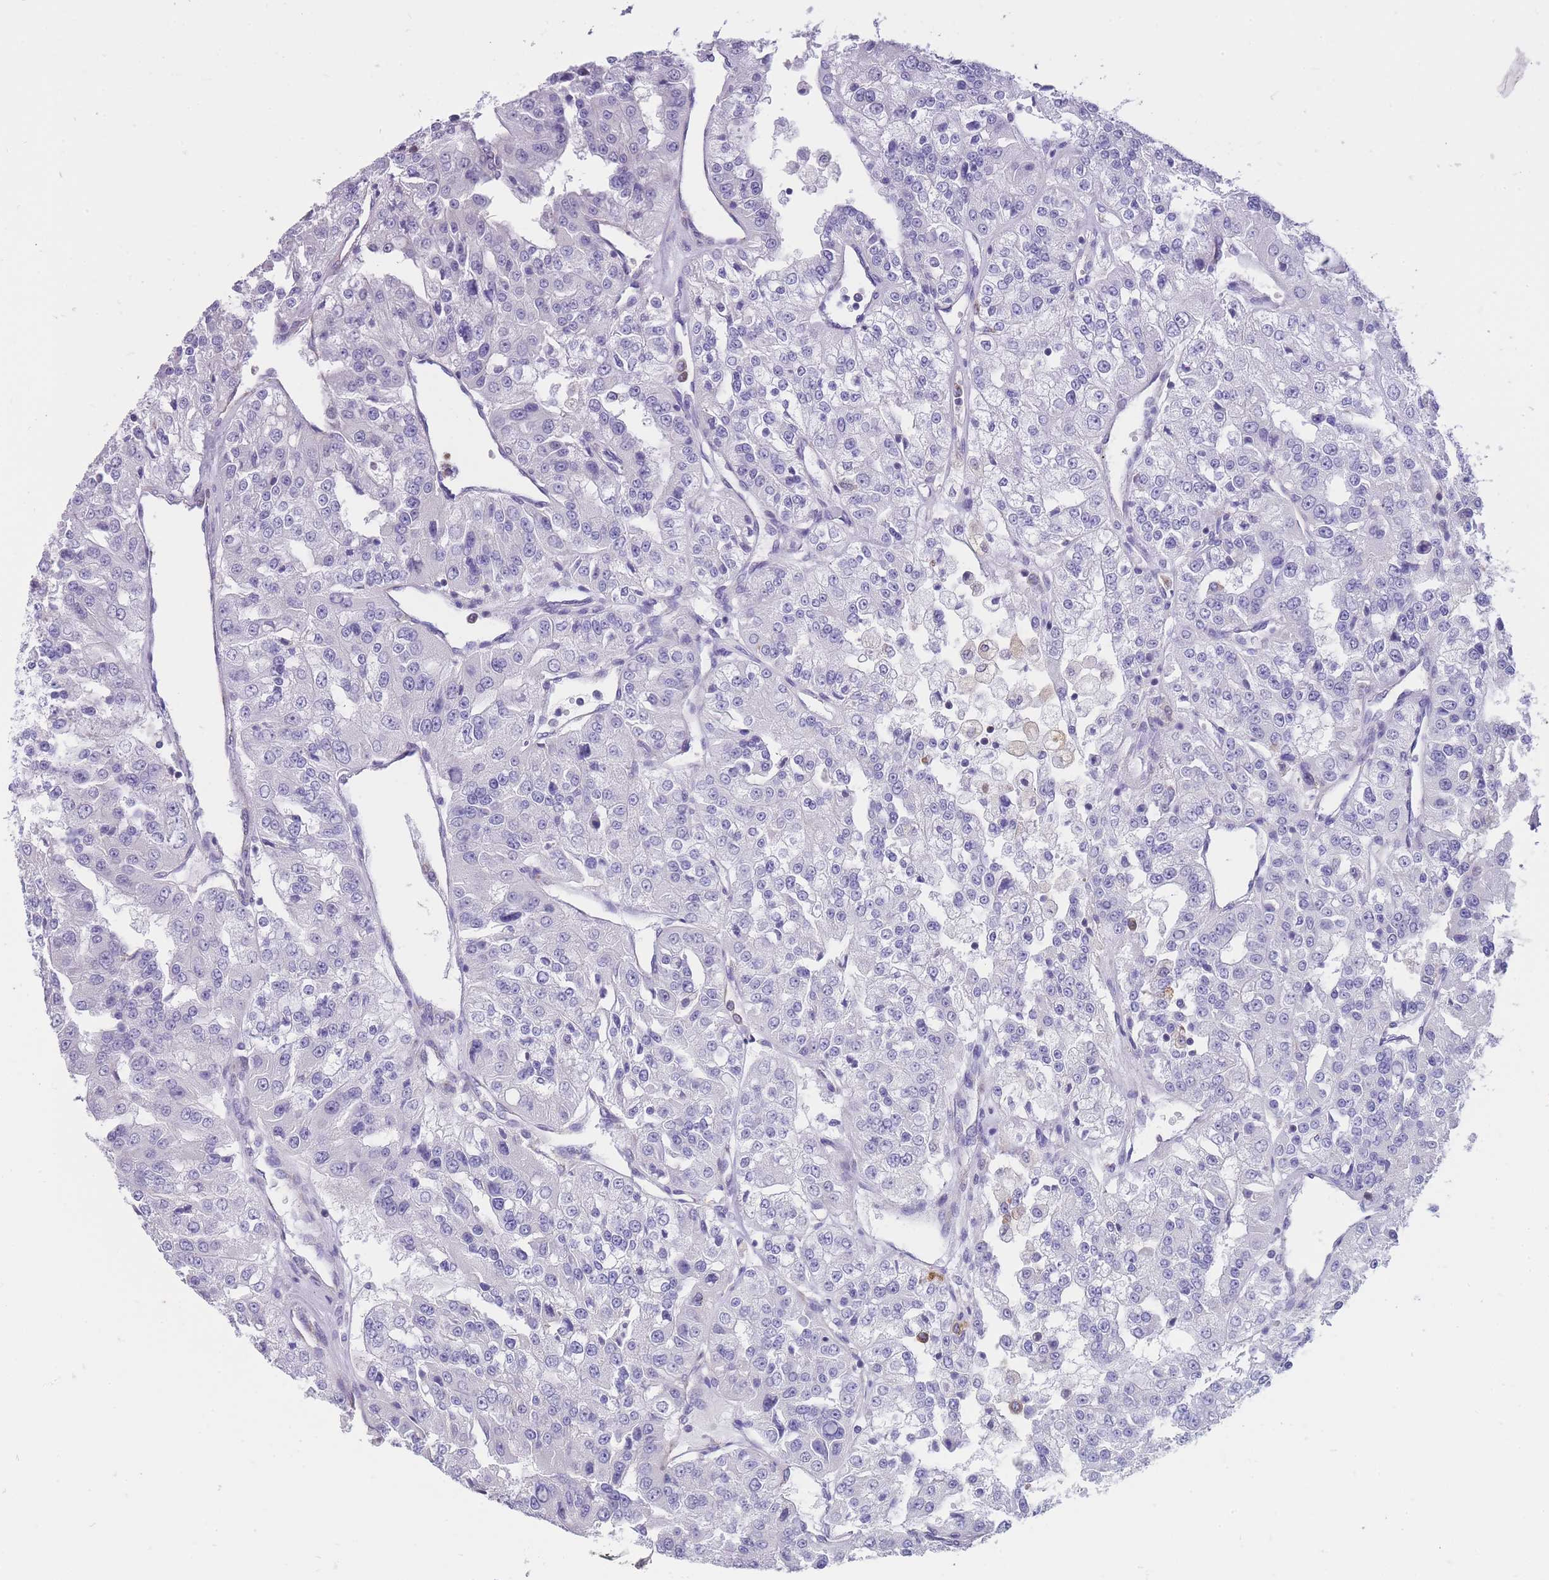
{"staining": {"intensity": "negative", "quantity": "none", "location": "none"}, "tissue": "renal cancer", "cell_type": "Tumor cells", "image_type": "cancer", "snomed": [{"axis": "morphology", "description": "Adenocarcinoma, NOS"}, {"axis": "topography", "description": "Kidney"}], "caption": "There is no significant staining in tumor cells of renal adenocarcinoma. (Brightfield microscopy of DAB IHC at high magnification).", "gene": "ZNF662", "patient": {"sex": "female", "age": 63}}